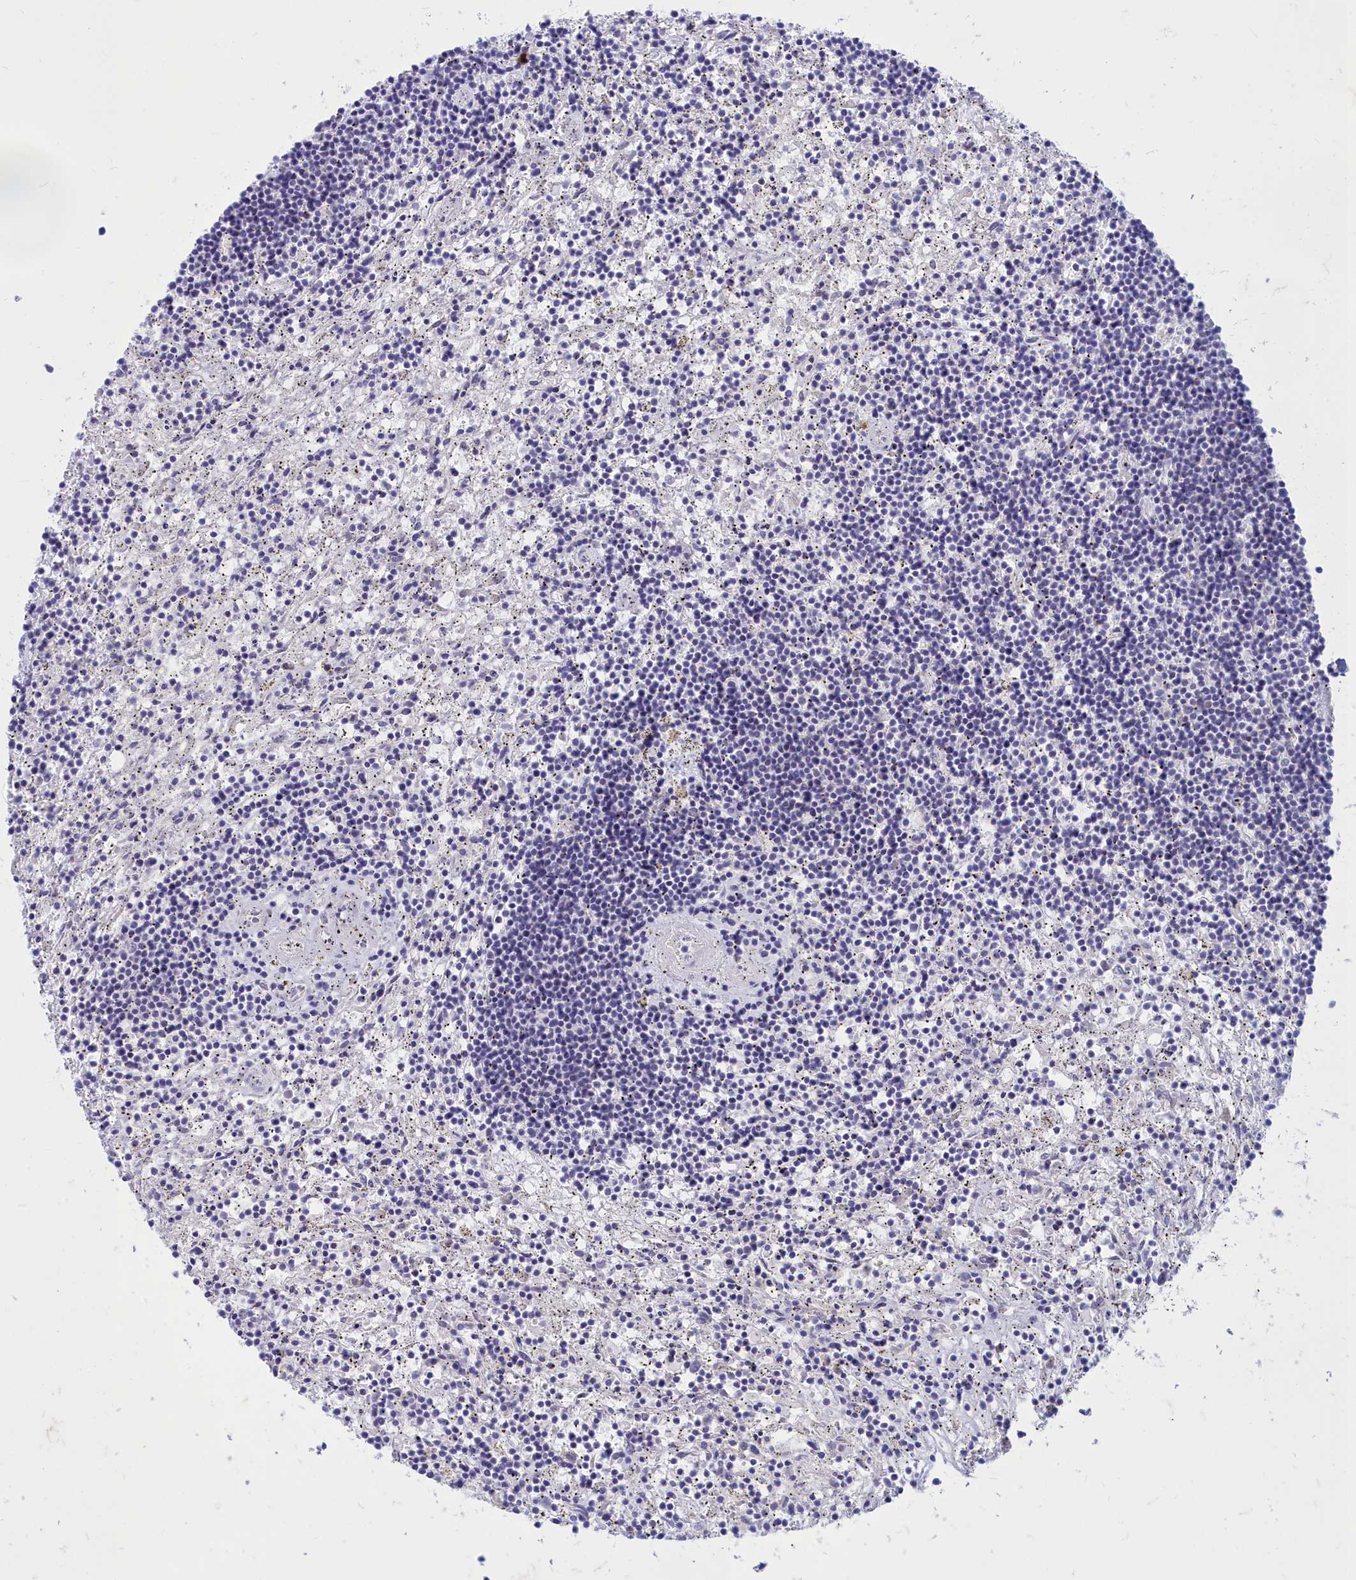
{"staining": {"intensity": "negative", "quantity": "none", "location": "none"}, "tissue": "lymphoma", "cell_type": "Tumor cells", "image_type": "cancer", "snomed": [{"axis": "morphology", "description": "Malignant lymphoma, non-Hodgkin's type, Low grade"}, {"axis": "topography", "description": "Spleen"}], "caption": "This is an IHC image of human lymphoma. There is no staining in tumor cells.", "gene": "TMEM30B", "patient": {"sex": "male", "age": 76}}